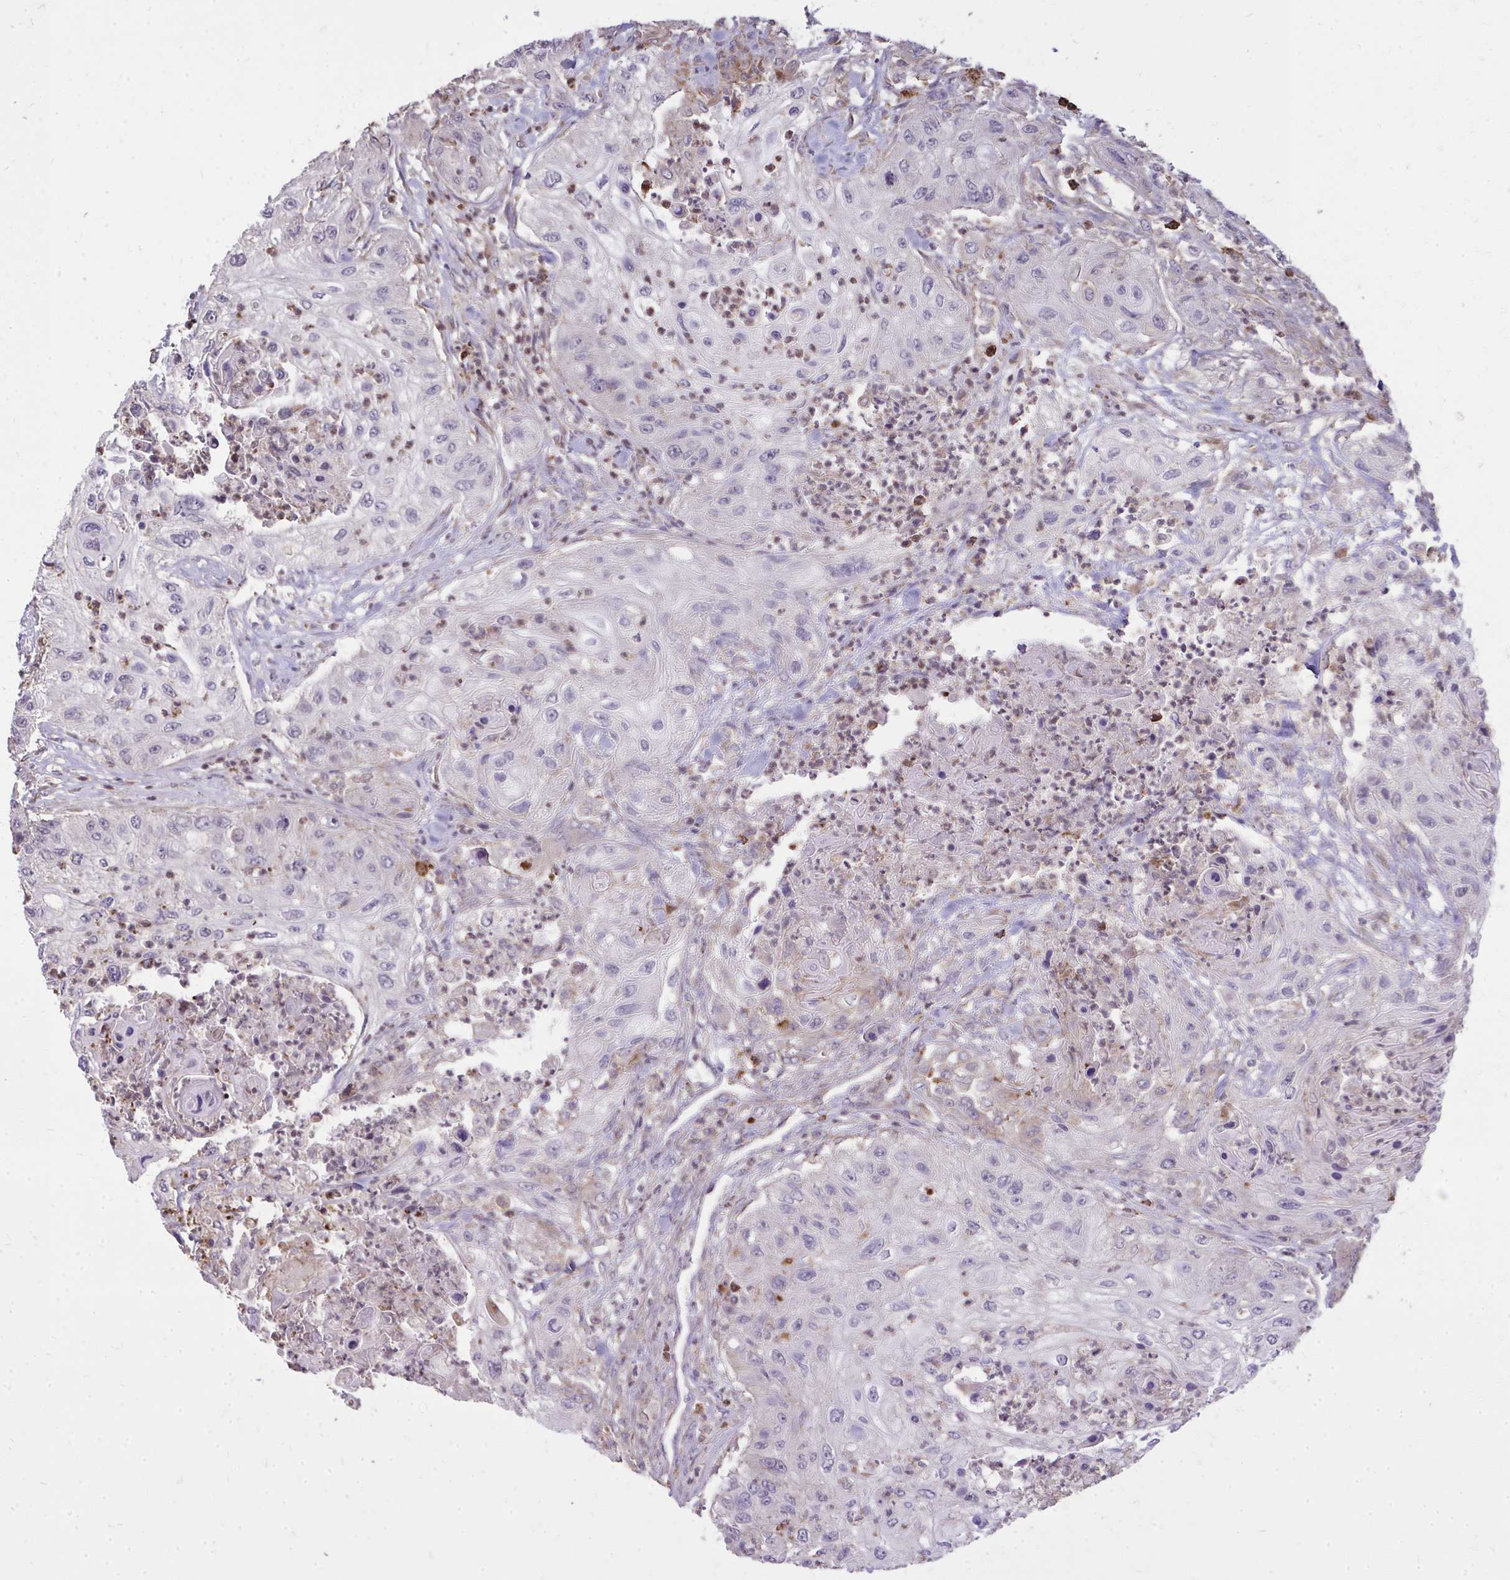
{"staining": {"intensity": "negative", "quantity": "none", "location": "none"}, "tissue": "urothelial cancer", "cell_type": "Tumor cells", "image_type": "cancer", "snomed": [{"axis": "morphology", "description": "Urothelial carcinoma, High grade"}, {"axis": "topography", "description": "Urinary bladder"}], "caption": "A high-resolution image shows immunohistochemistry (IHC) staining of high-grade urothelial carcinoma, which exhibits no significant expression in tumor cells.", "gene": "SLC7A5", "patient": {"sex": "female", "age": 60}}